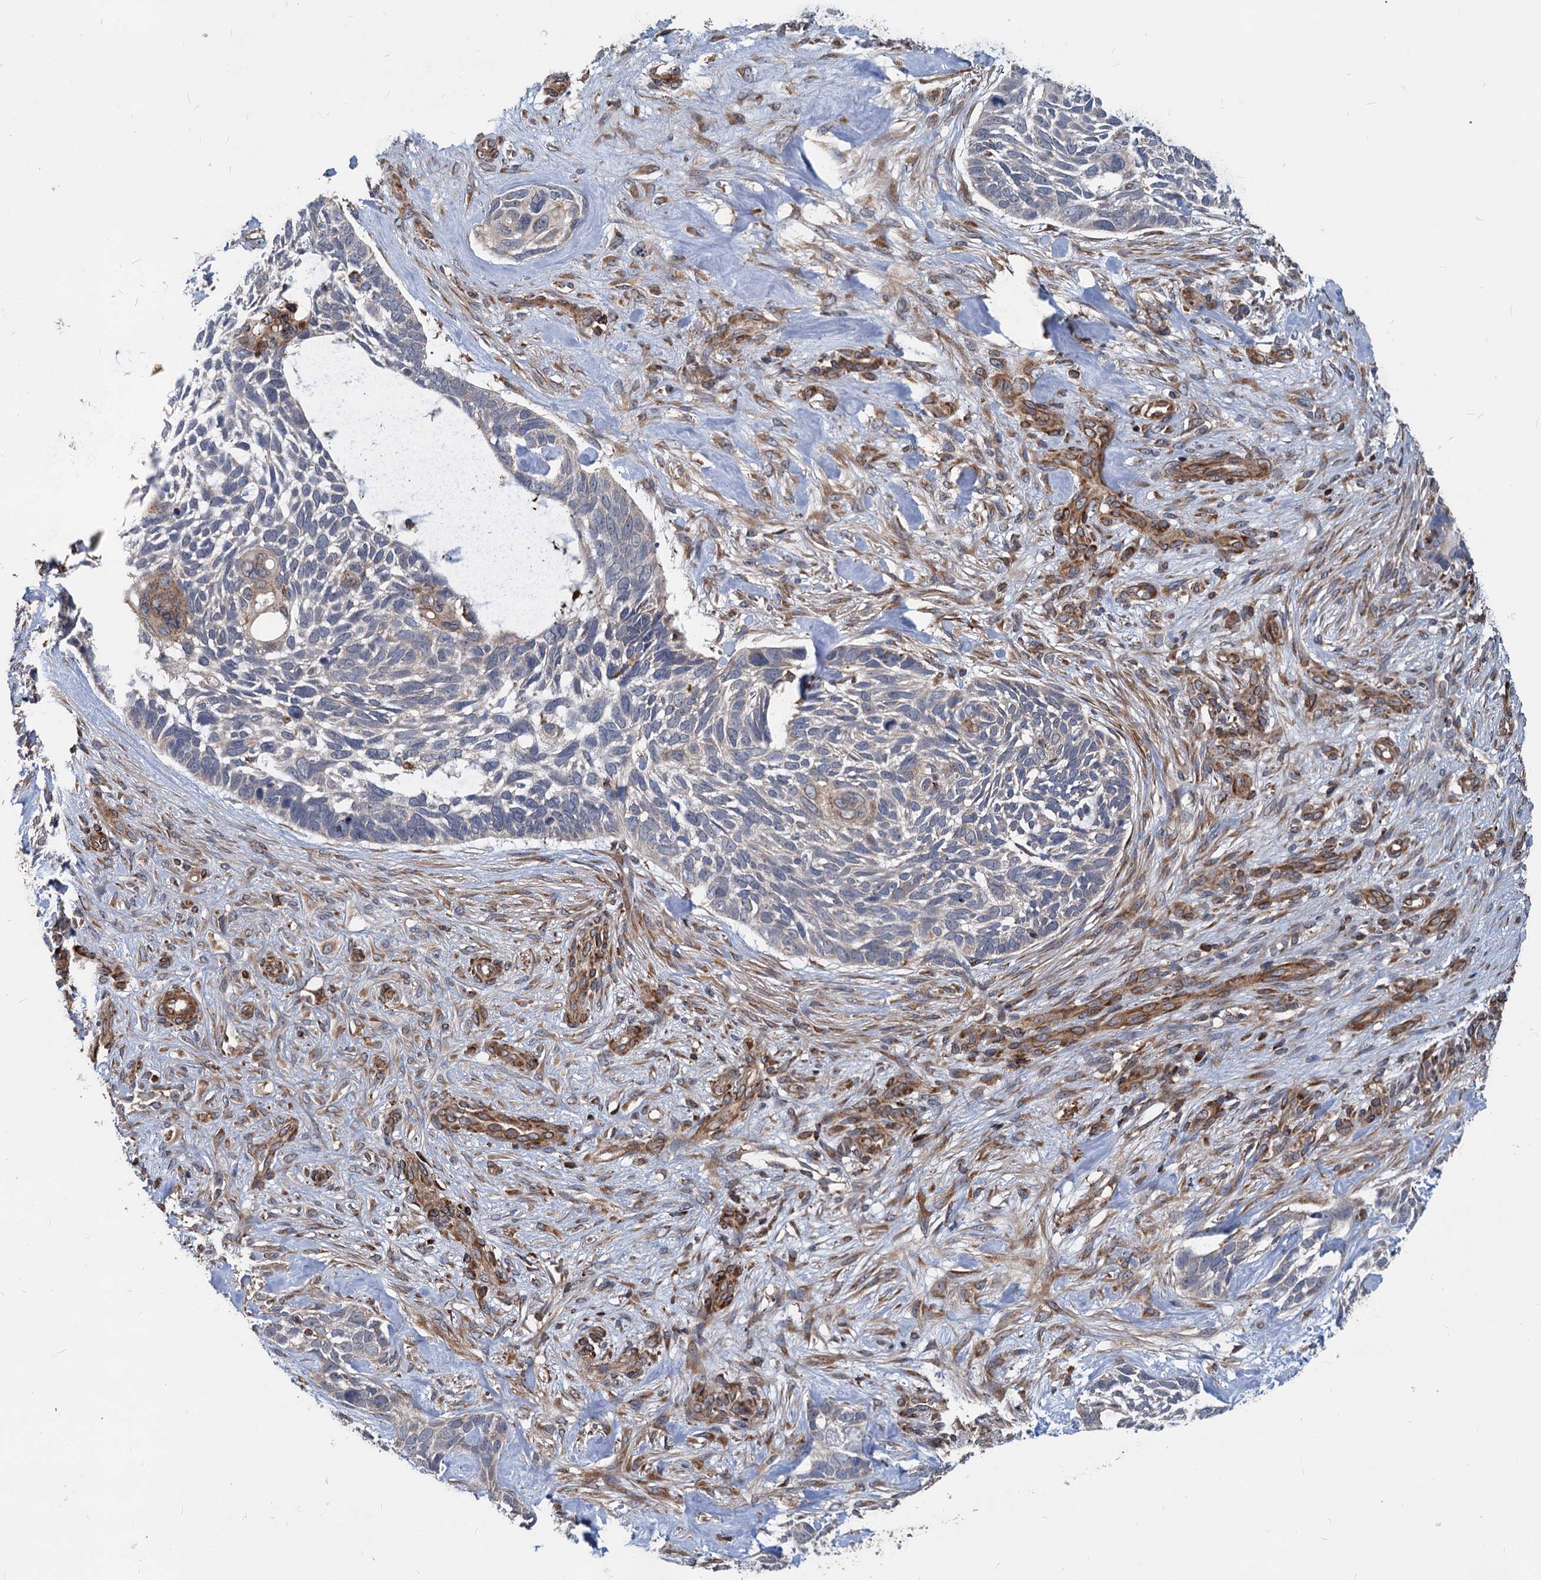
{"staining": {"intensity": "negative", "quantity": "none", "location": "none"}, "tissue": "skin cancer", "cell_type": "Tumor cells", "image_type": "cancer", "snomed": [{"axis": "morphology", "description": "Basal cell carcinoma"}, {"axis": "topography", "description": "Skin"}], "caption": "Skin cancer (basal cell carcinoma) was stained to show a protein in brown. There is no significant staining in tumor cells.", "gene": "STIM1", "patient": {"sex": "male", "age": 88}}